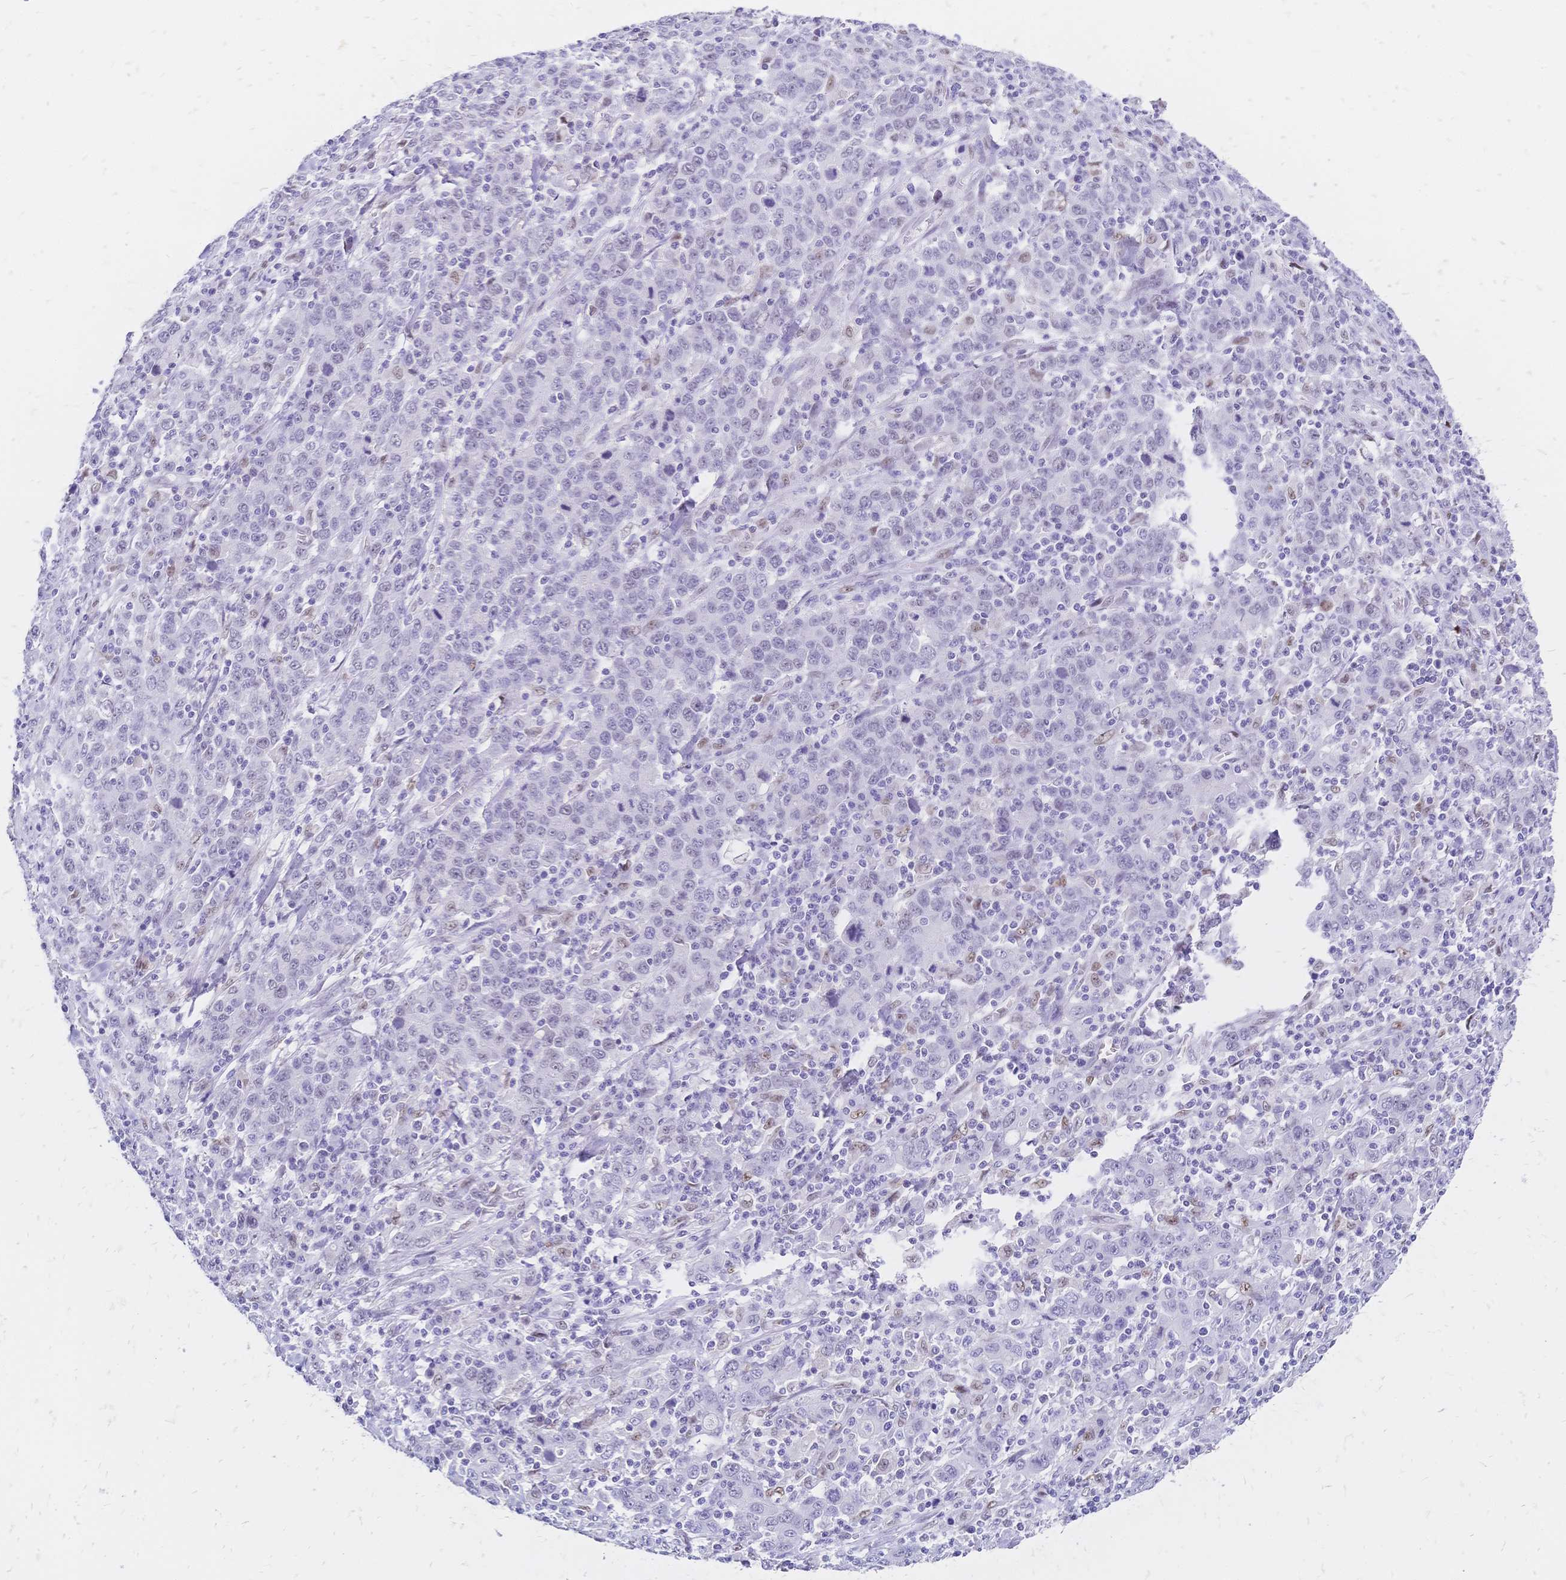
{"staining": {"intensity": "weak", "quantity": "<25%", "location": "nuclear"}, "tissue": "stomach cancer", "cell_type": "Tumor cells", "image_type": "cancer", "snomed": [{"axis": "morphology", "description": "Adenocarcinoma, NOS"}, {"axis": "topography", "description": "Stomach, upper"}], "caption": "Immunohistochemistry micrograph of human stomach cancer (adenocarcinoma) stained for a protein (brown), which displays no expression in tumor cells.", "gene": "NFIC", "patient": {"sex": "male", "age": 69}}